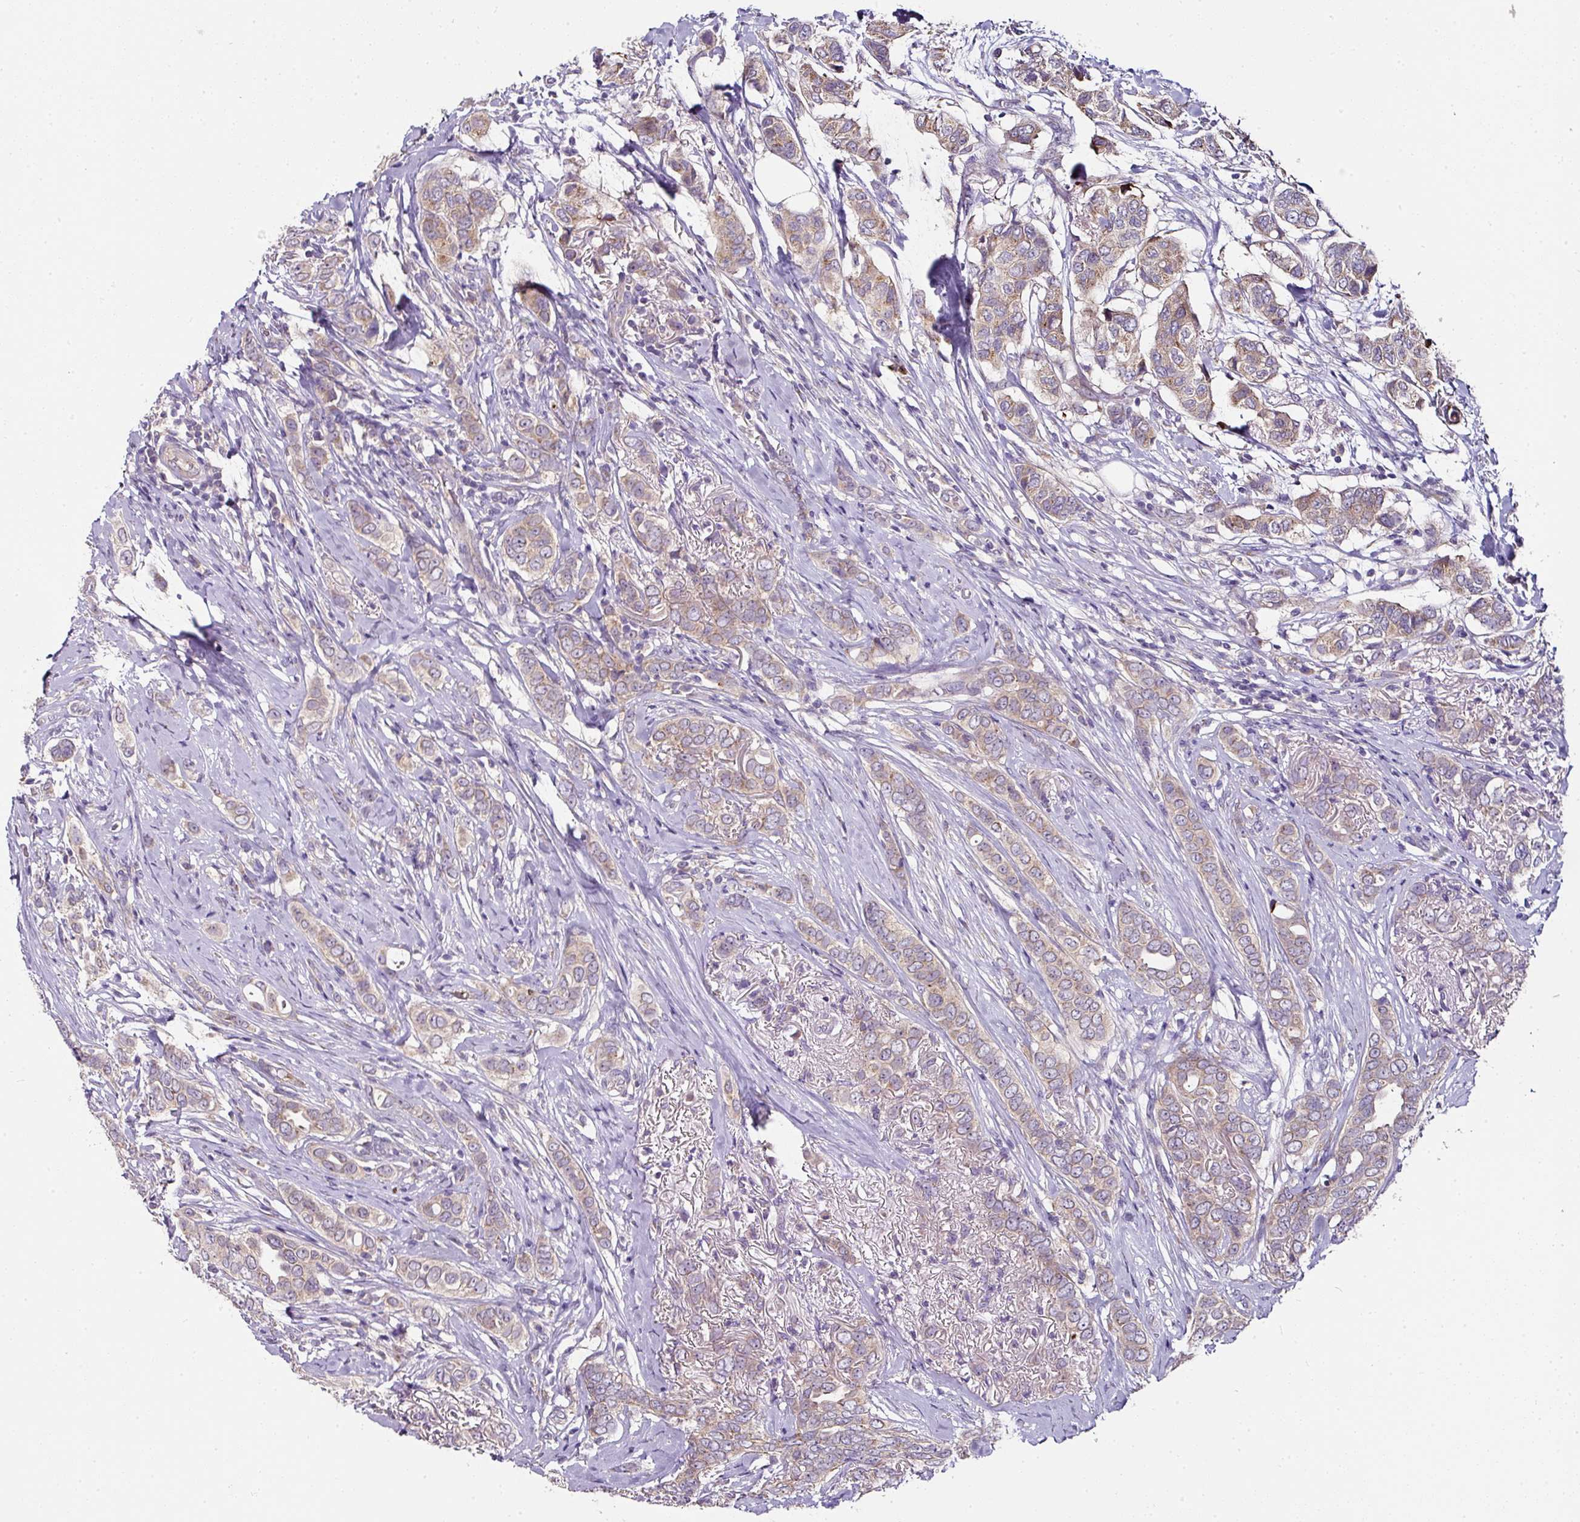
{"staining": {"intensity": "weak", "quantity": "25%-75%", "location": "cytoplasmic/membranous"}, "tissue": "breast cancer", "cell_type": "Tumor cells", "image_type": "cancer", "snomed": [{"axis": "morphology", "description": "Lobular carcinoma"}, {"axis": "topography", "description": "Breast"}], "caption": "This is an image of immunohistochemistry staining of breast lobular carcinoma, which shows weak staining in the cytoplasmic/membranous of tumor cells.", "gene": "SKIC2", "patient": {"sex": "female", "age": 51}}